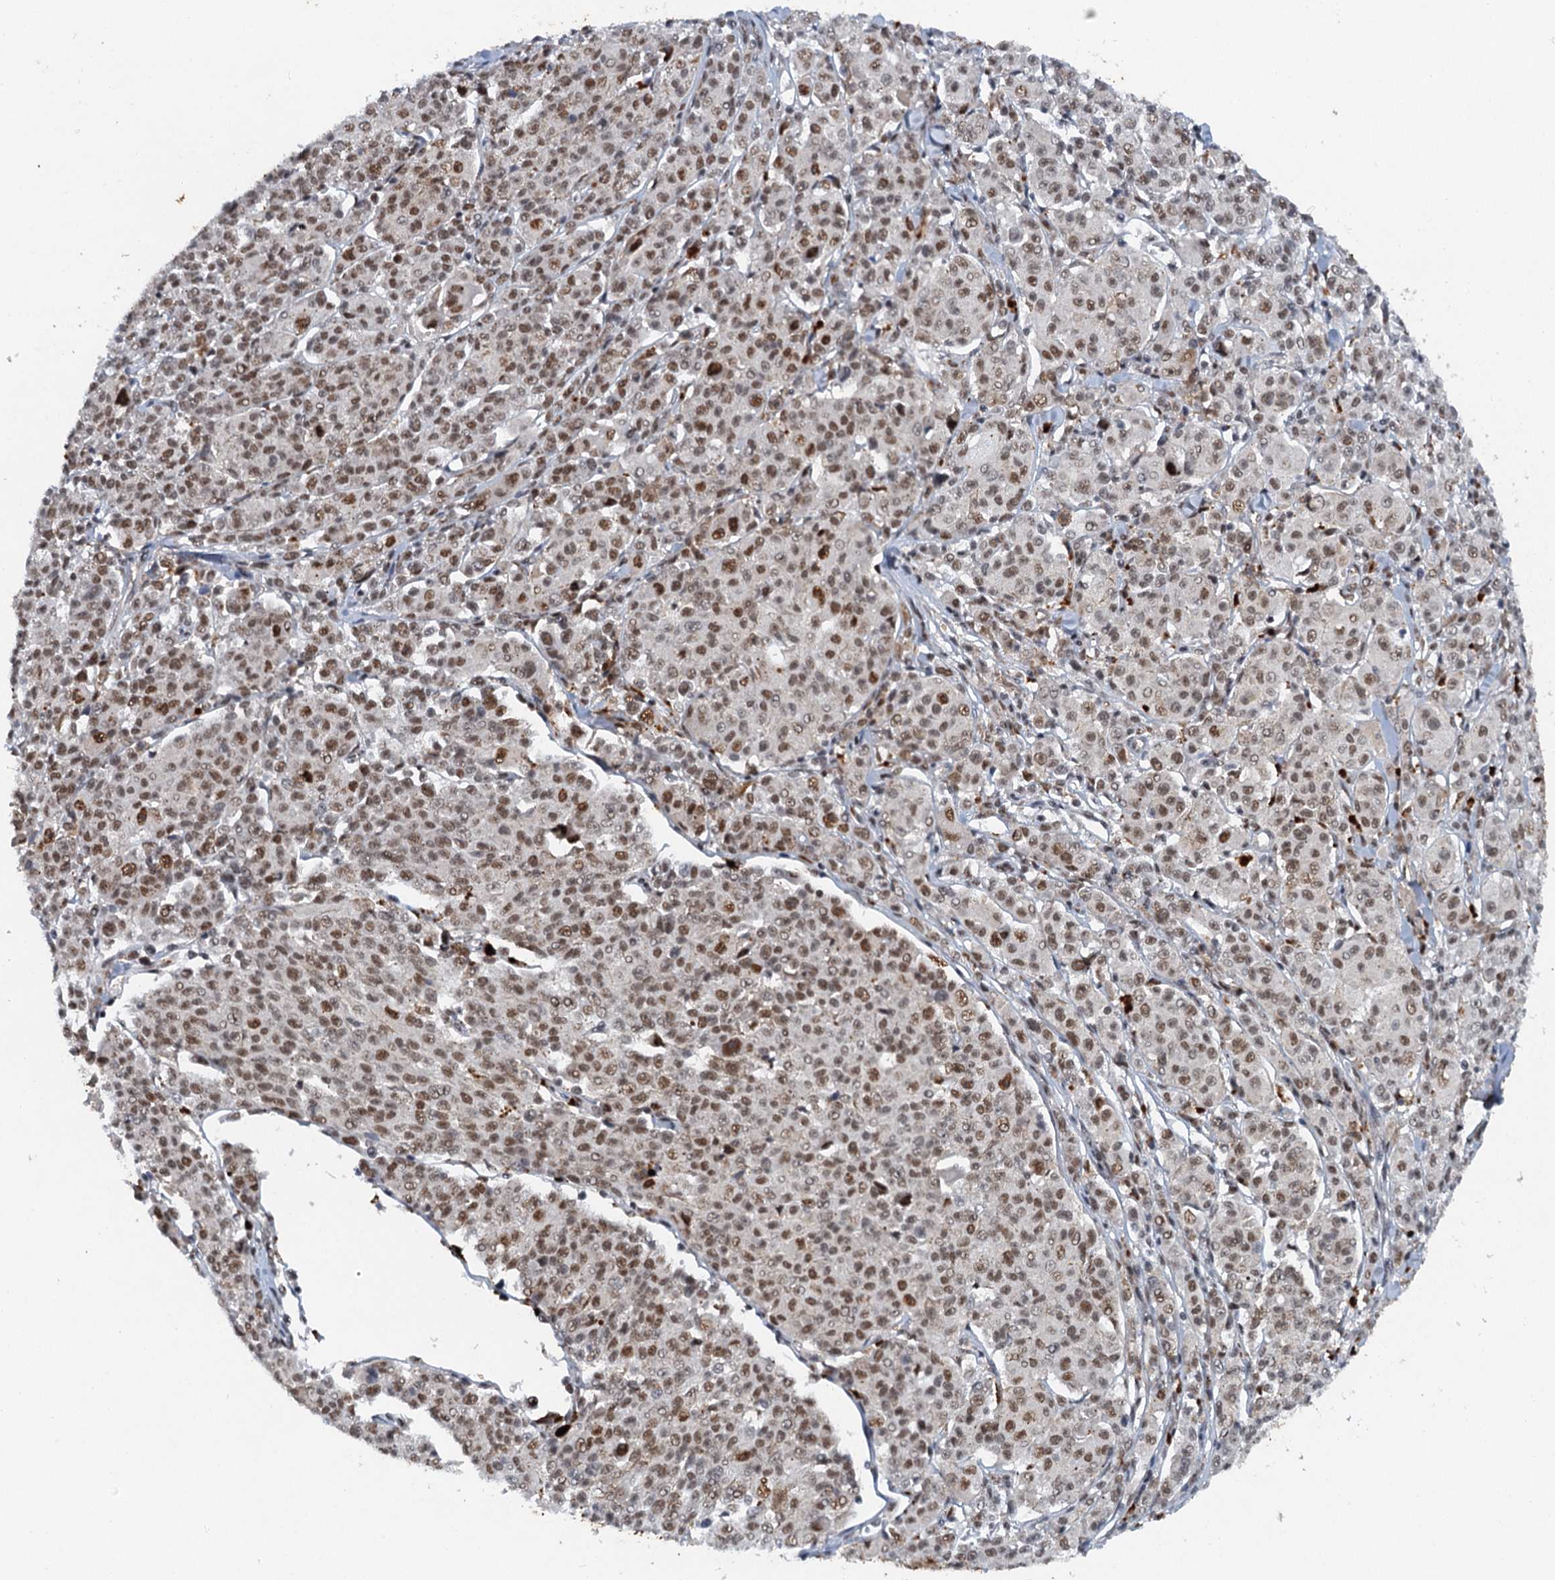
{"staining": {"intensity": "moderate", "quantity": ">75%", "location": "nuclear"}, "tissue": "melanoma", "cell_type": "Tumor cells", "image_type": "cancer", "snomed": [{"axis": "morphology", "description": "Malignant melanoma, NOS"}, {"axis": "topography", "description": "Skin"}], "caption": "Melanoma was stained to show a protein in brown. There is medium levels of moderate nuclear expression in about >75% of tumor cells.", "gene": "CSTF3", "patient": {"sex": "female", "age": 52}}